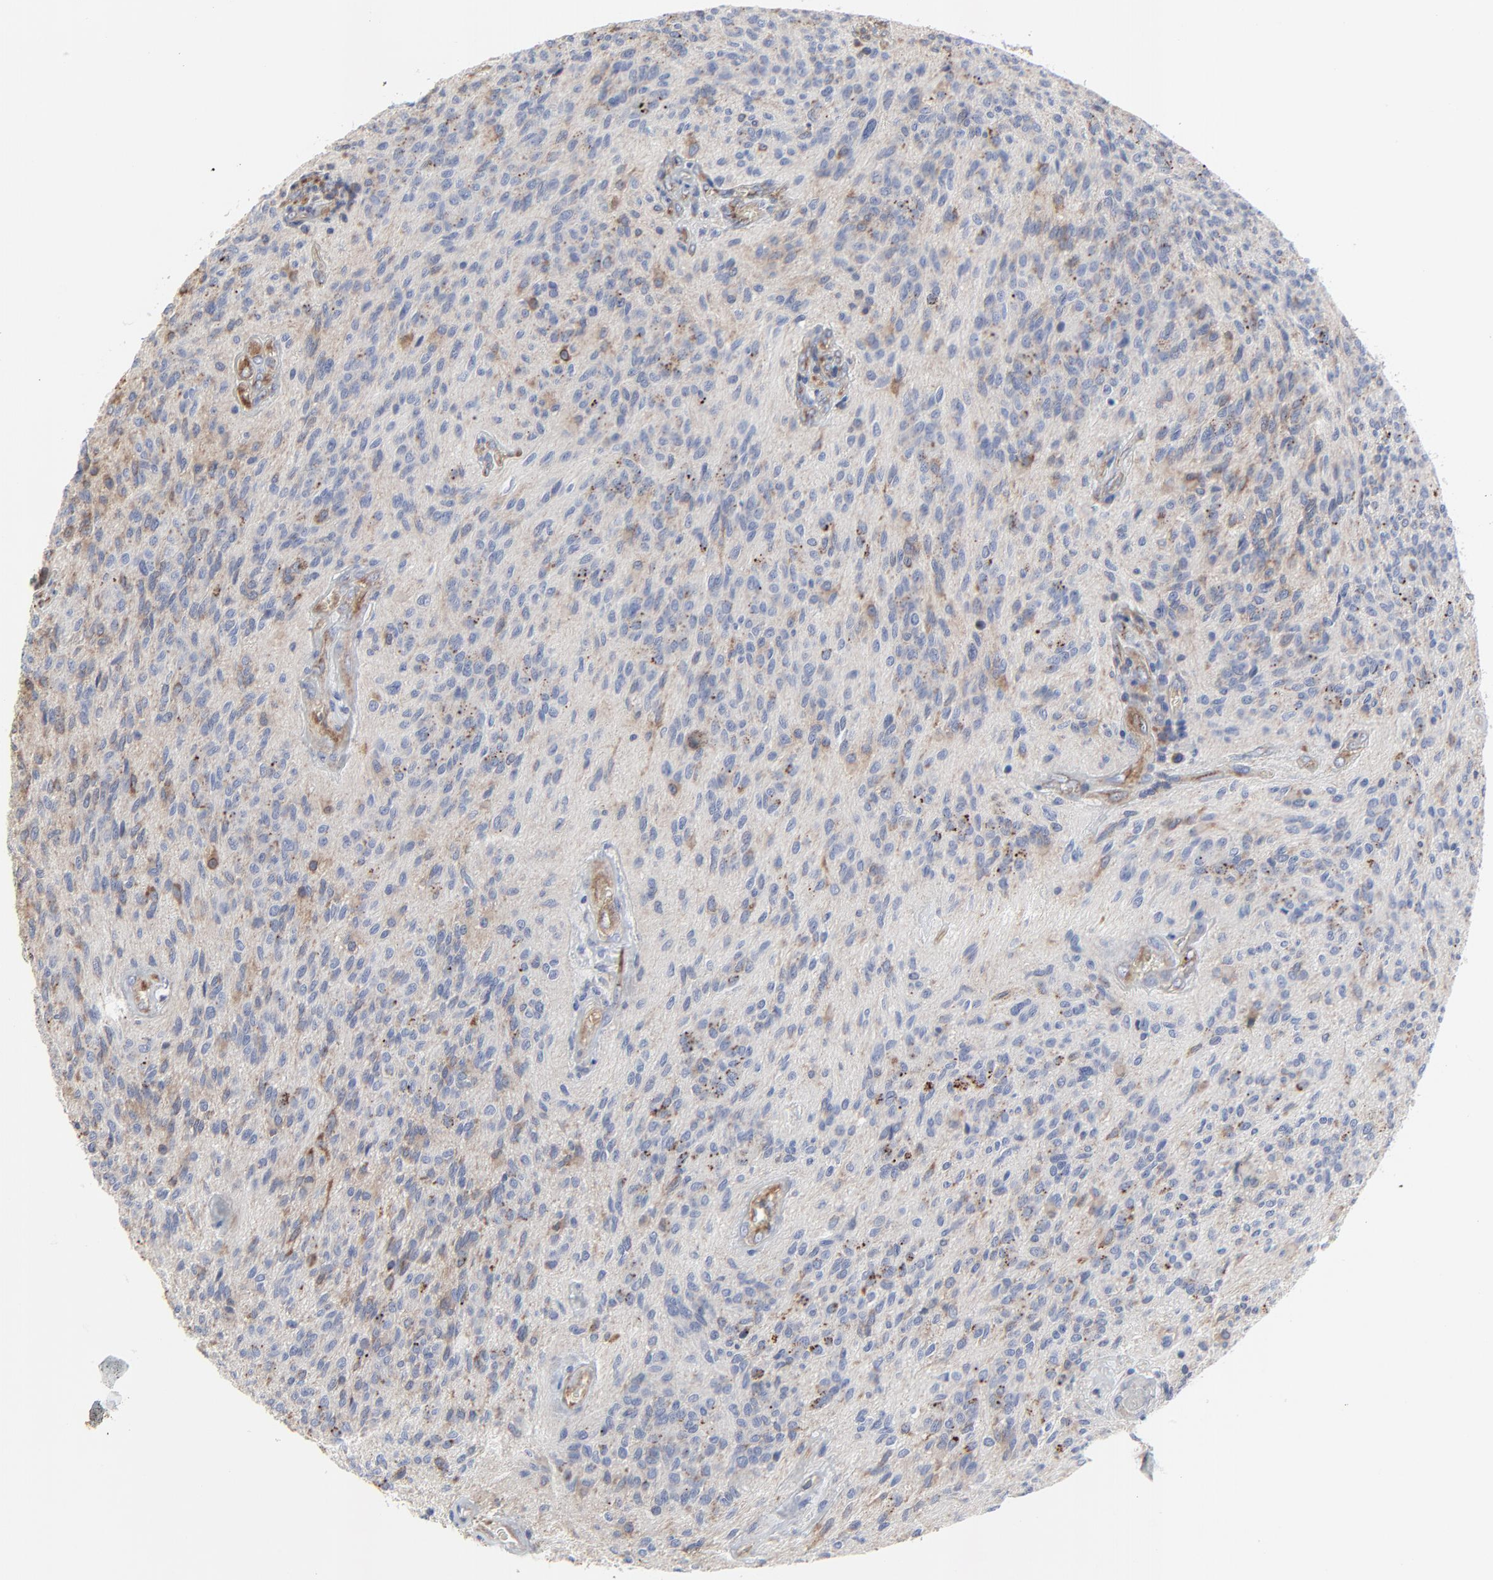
{"staining": {"intensity": "moderate", "quantity": "25%-75%", "location": "cytoplasmic/membranous"}, "tissue": "glioma", "cell_type": "Tumor cells", "image_type": "cancer", "snomed": [{"axis": "morphology", "description": "Glioma, malignant, Low grade"}, {"axis": "topography", "description": "Brain"}], "caption": "An IHC photomicrograph of neoplastic tissue is shown. Protein staining in brown highlights moderate cytoplasmic/membranous positivity in malignant glioma (low-grade) within tumor cells.", "gene": "NXF3", "patient": {"sex": "female", "age": 15}}